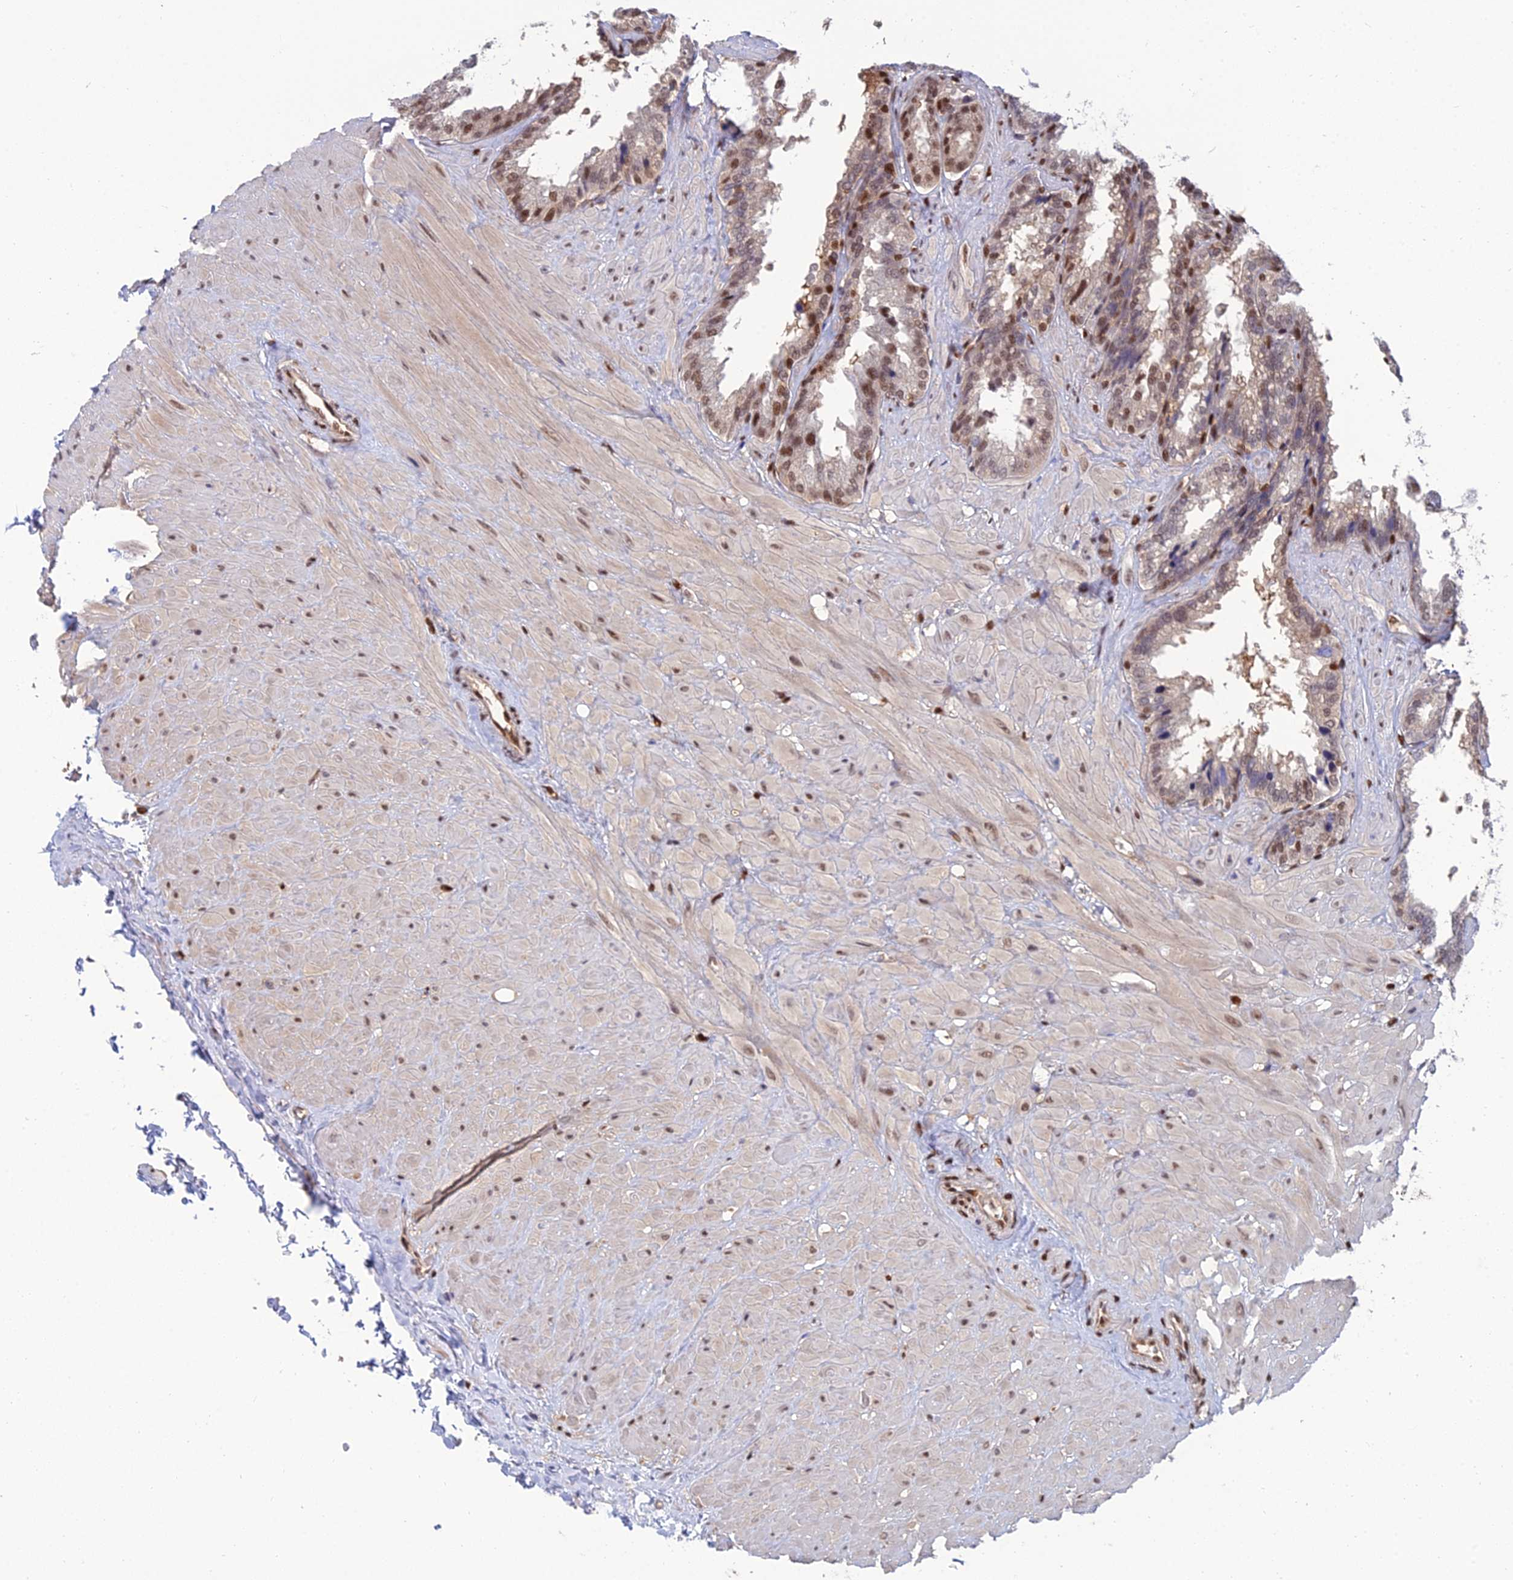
{"staining": {"intensity": "strong", "quantity": ">75%", "location": "nuclear"}, "tissue": "seminal vesicle", "cell_type": "Glandular cells", "image_type": "normal", "snomed": [{"axis": "morphology", "description": "Normal tissue, NOS"}, {"axis": "topography", "description": "Seminal veicle"}], "caption": "Glandular cells demonstrate high levels of strong nuclear positivity in about >75% of cells in unremarkable seminal vesicle.", "gene": "DNPEP", "patient": {"sex": "male", "age": 46}}